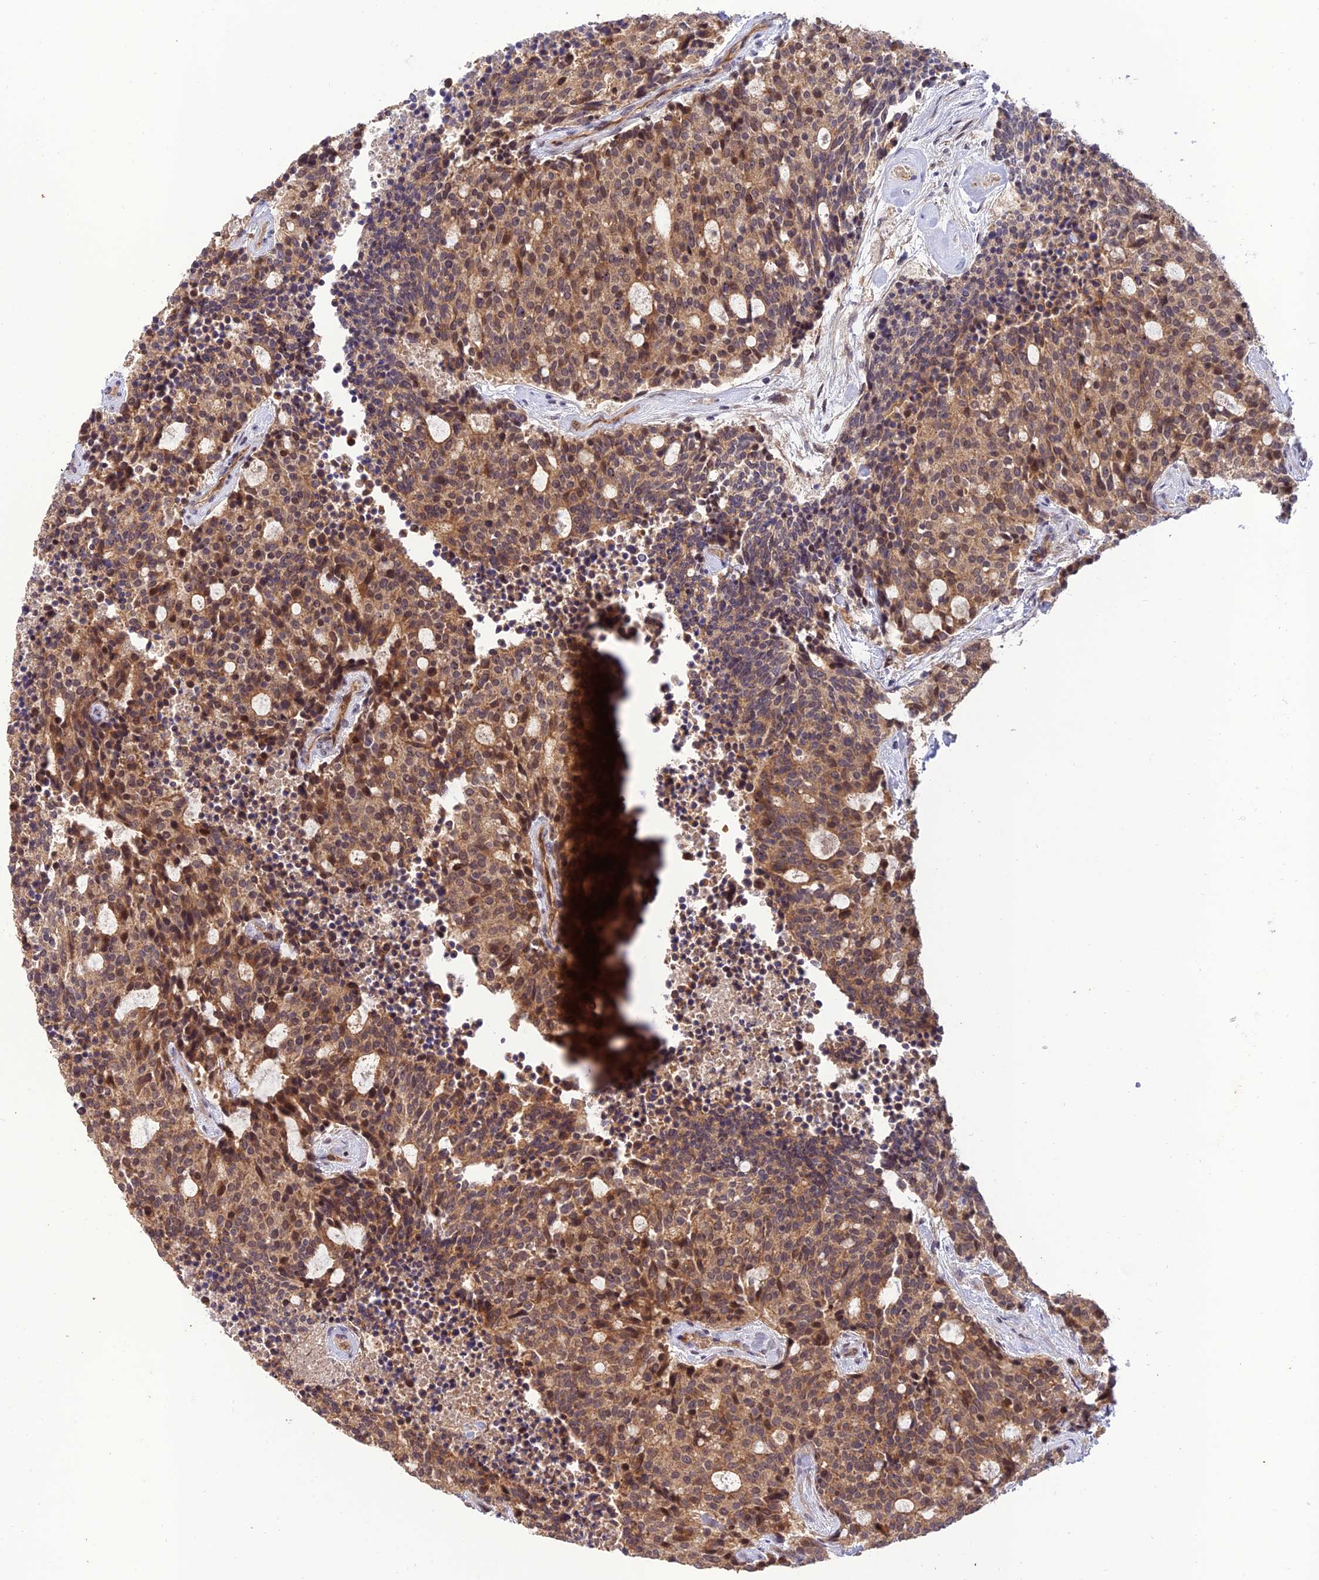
{"staining": {"intensity": "moderate", "quantity": ">75%", "location": "cytoplasmic/membranous,nuclear"}, "tissue": "carcinoid", "cell_type": "Tumor cells", "image_type": "cancer", "snomed": [{"axis": "morphology", "description": "Carcinoid, malignant, NOS"}, {"axis": "topography", "description": "Pancreas"}], "caption": "Protein staining by IHC demonstrates moderate cytoplasmic/membranous and nuclear positivity in approximately >75% of tumor cells in carcinoid. (DAB (3,3'-diaminobenzidine) IHC with brightfield microscopy, high magnification).", "gene": "REV1", "patient": {"sex": "female", "age": 54}}